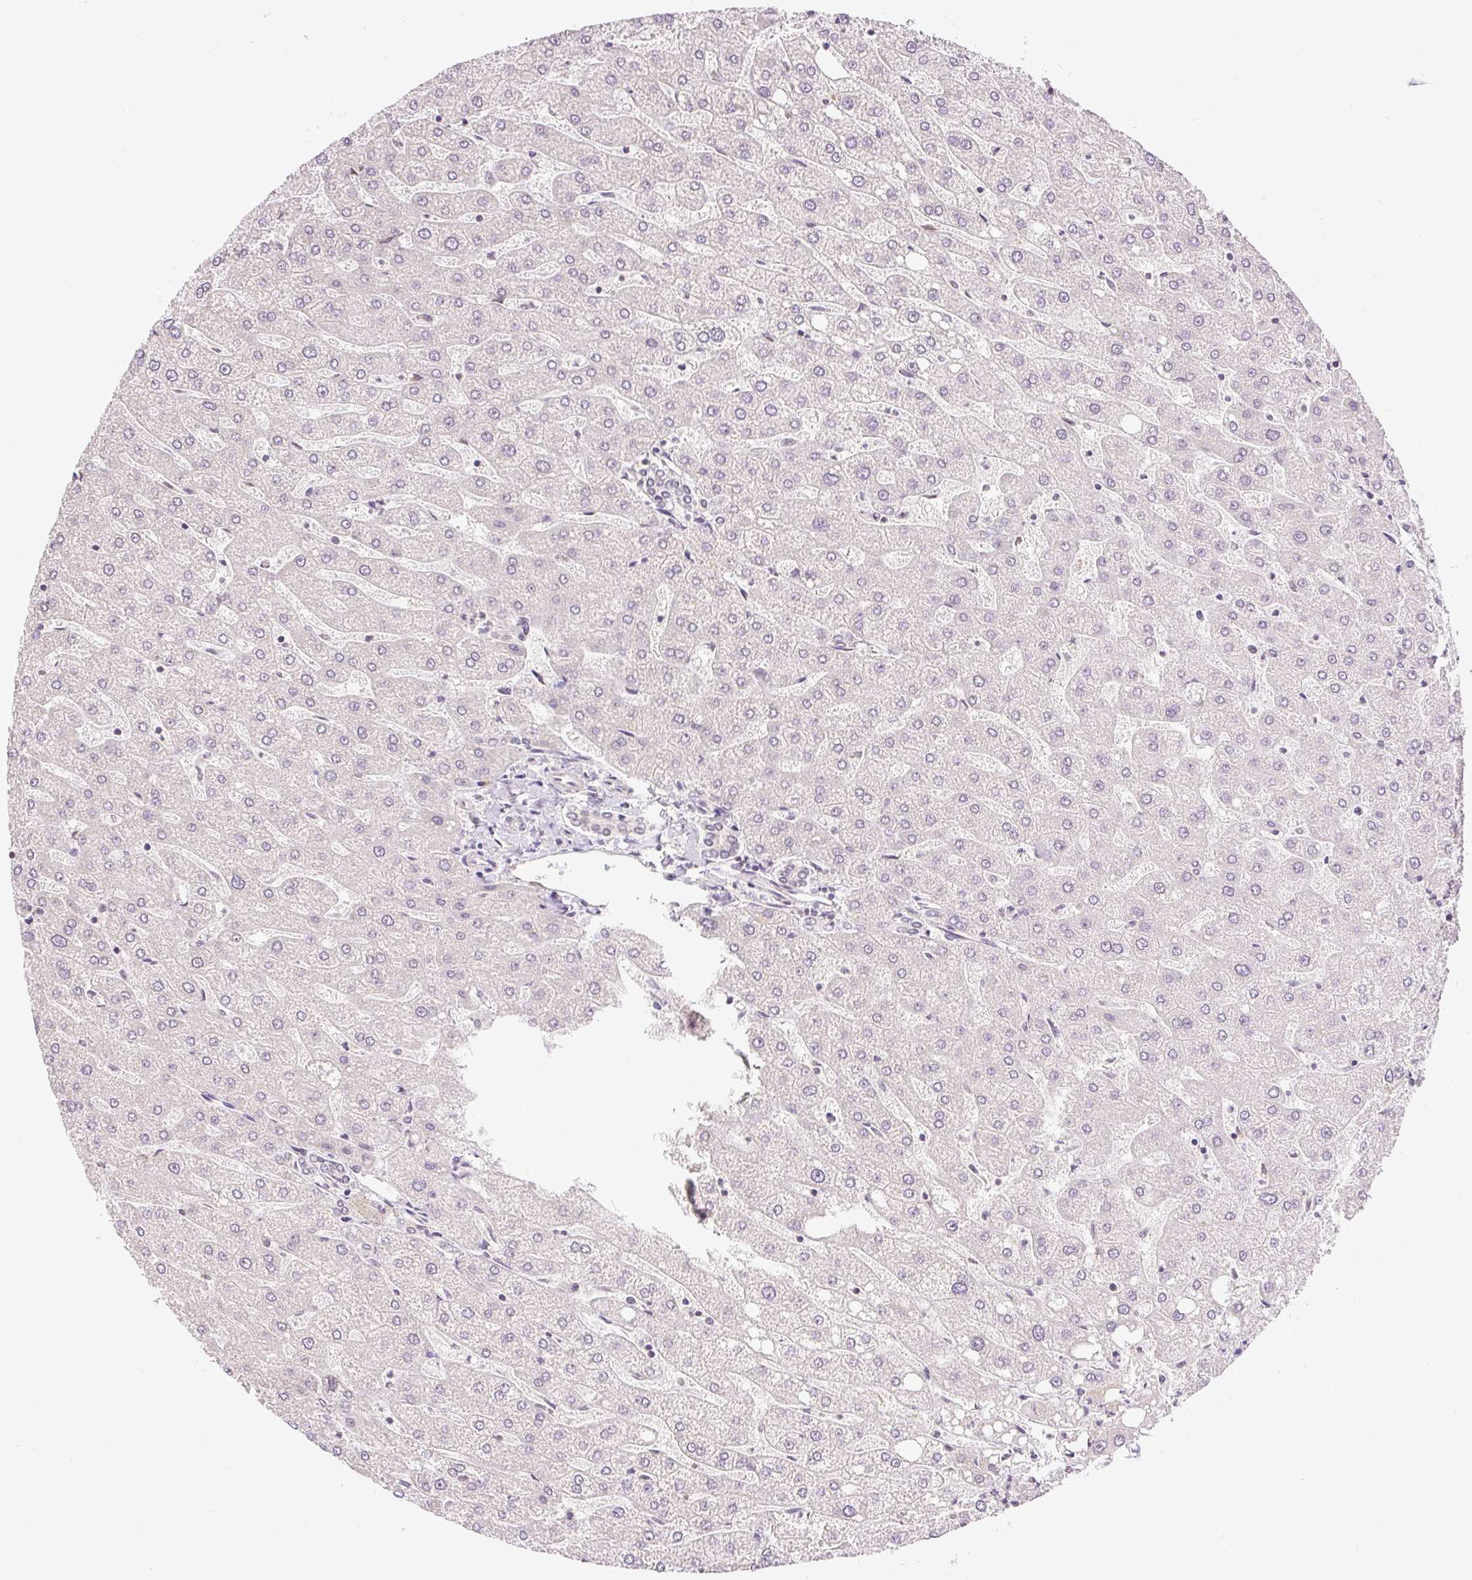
{"staining": {"intensity": "weak", "quantity": "<25%", "location": "nuclear"}, "tissue": "liver", "cell_type": "Cholangiocytes", "image_type": "normal", "snomed": [{"axis": "morphology", "description": "Normal tissue, NOS"}, {"axis": "topography", "description": "Liver"}], "caption": "Normal liver was stained to show a protein in brown. There is no significant staining in cholangiocytes. The staining is performed using DAB brown chromogen with nuclei counter-stained in using hematoxylin.", "gene": "RACGAP1", "patient": {"sex": "male", "age": 67}}